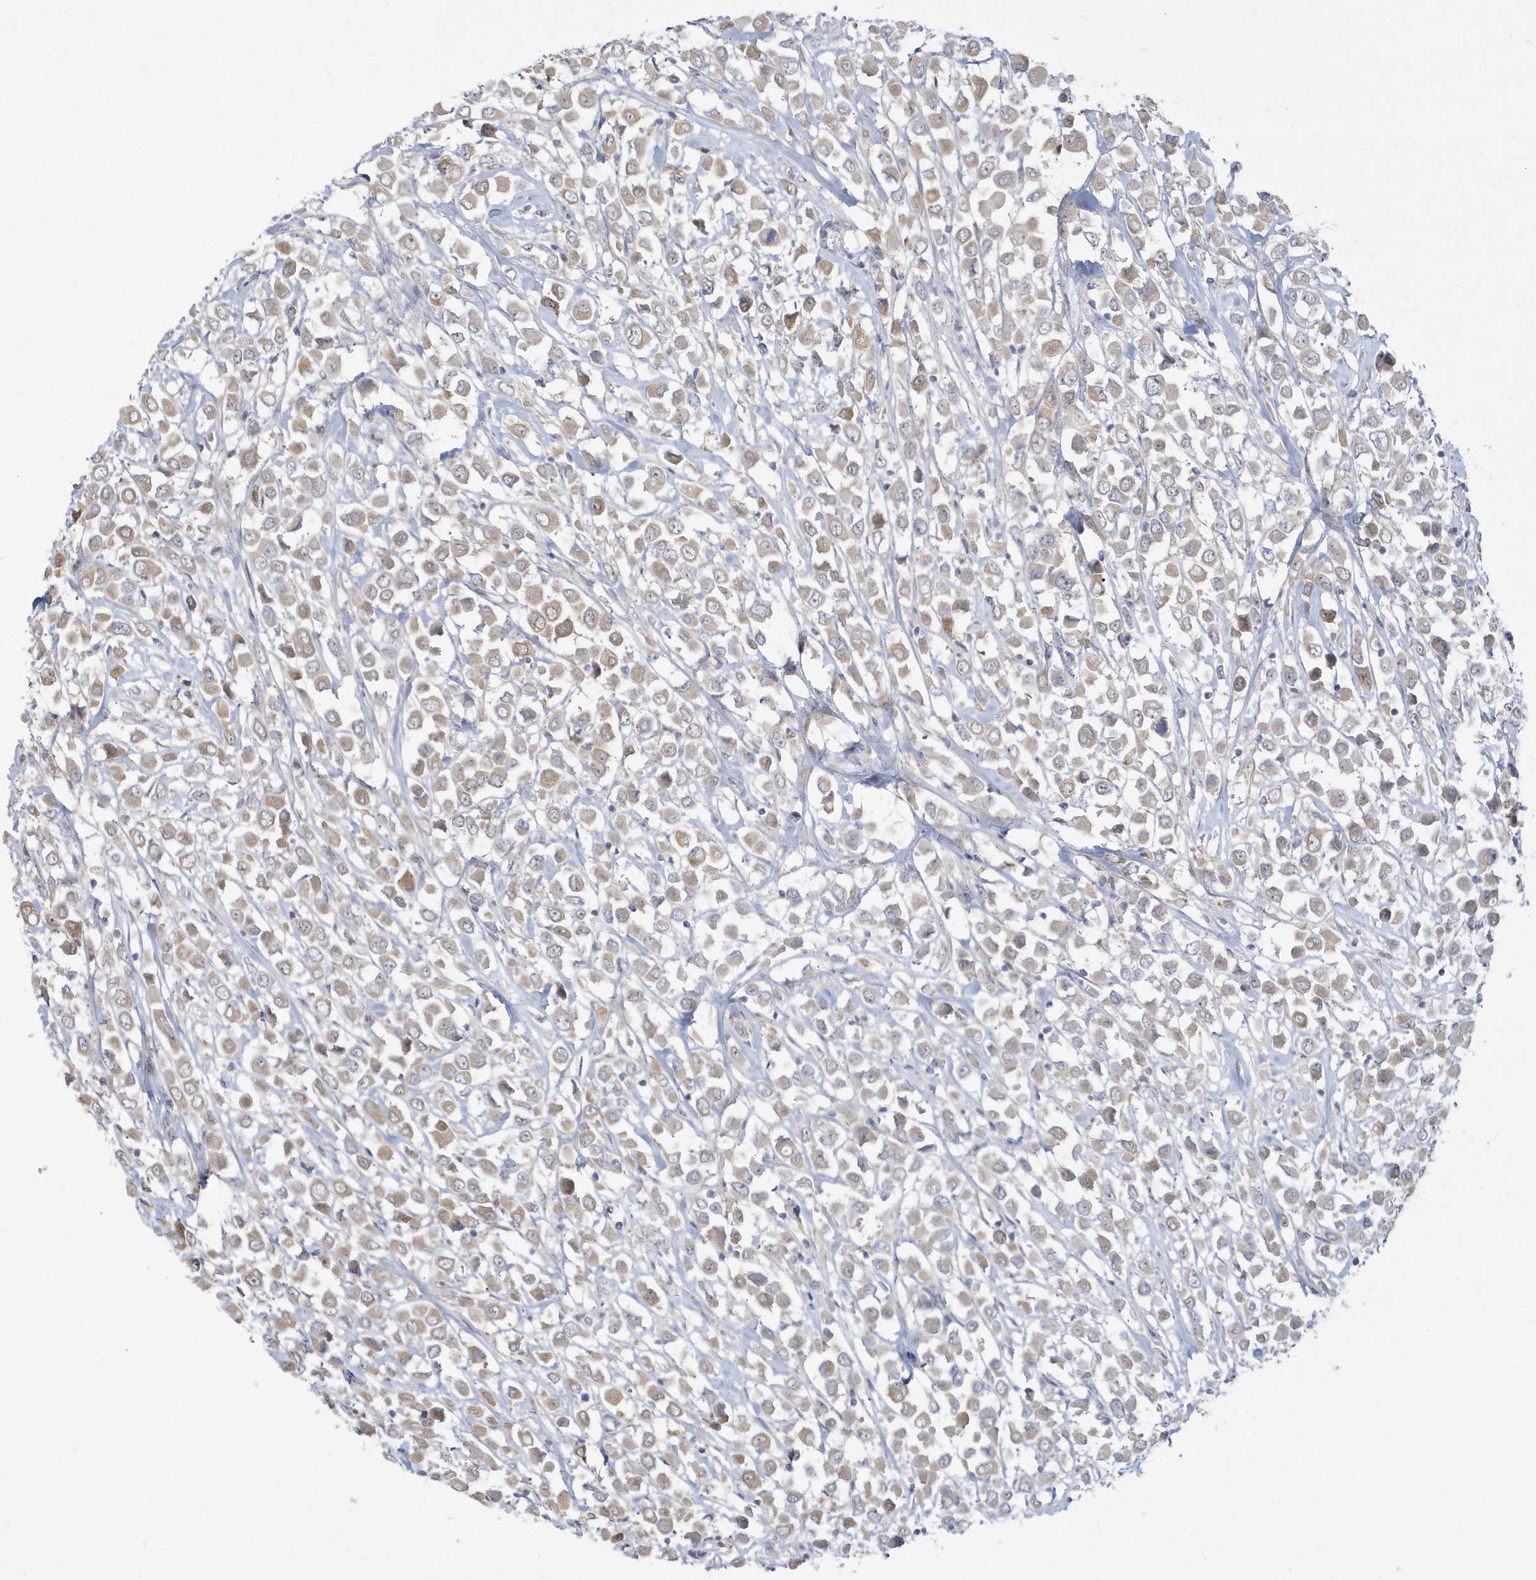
{"staining": {"intensity": "weak", "quantity": "25%-75%", "location": "cytoplasmic/membranous"}, "tissue": "breast cancer", "cell_type": "Tumor cells", "image_type": "cancer", "snomed": [{"axis": "morphology", "description": "Duct carcinoma"}, {"axis": "topography", "description": "Breast"}], "caption": "High-magnification brightfield microscopy of breast cancer stained with DAB (brown) and counterstained with hematoxylin (blue). tumor cells exhibit weak cytoplasmic/membranous staining is present in approximately25%-75% of cells. Ihc stains the protein of interest in brown and the nuclei are stained blue.", "gene": "PCBD1", "patient": {"sex": "female", "age": 61}}